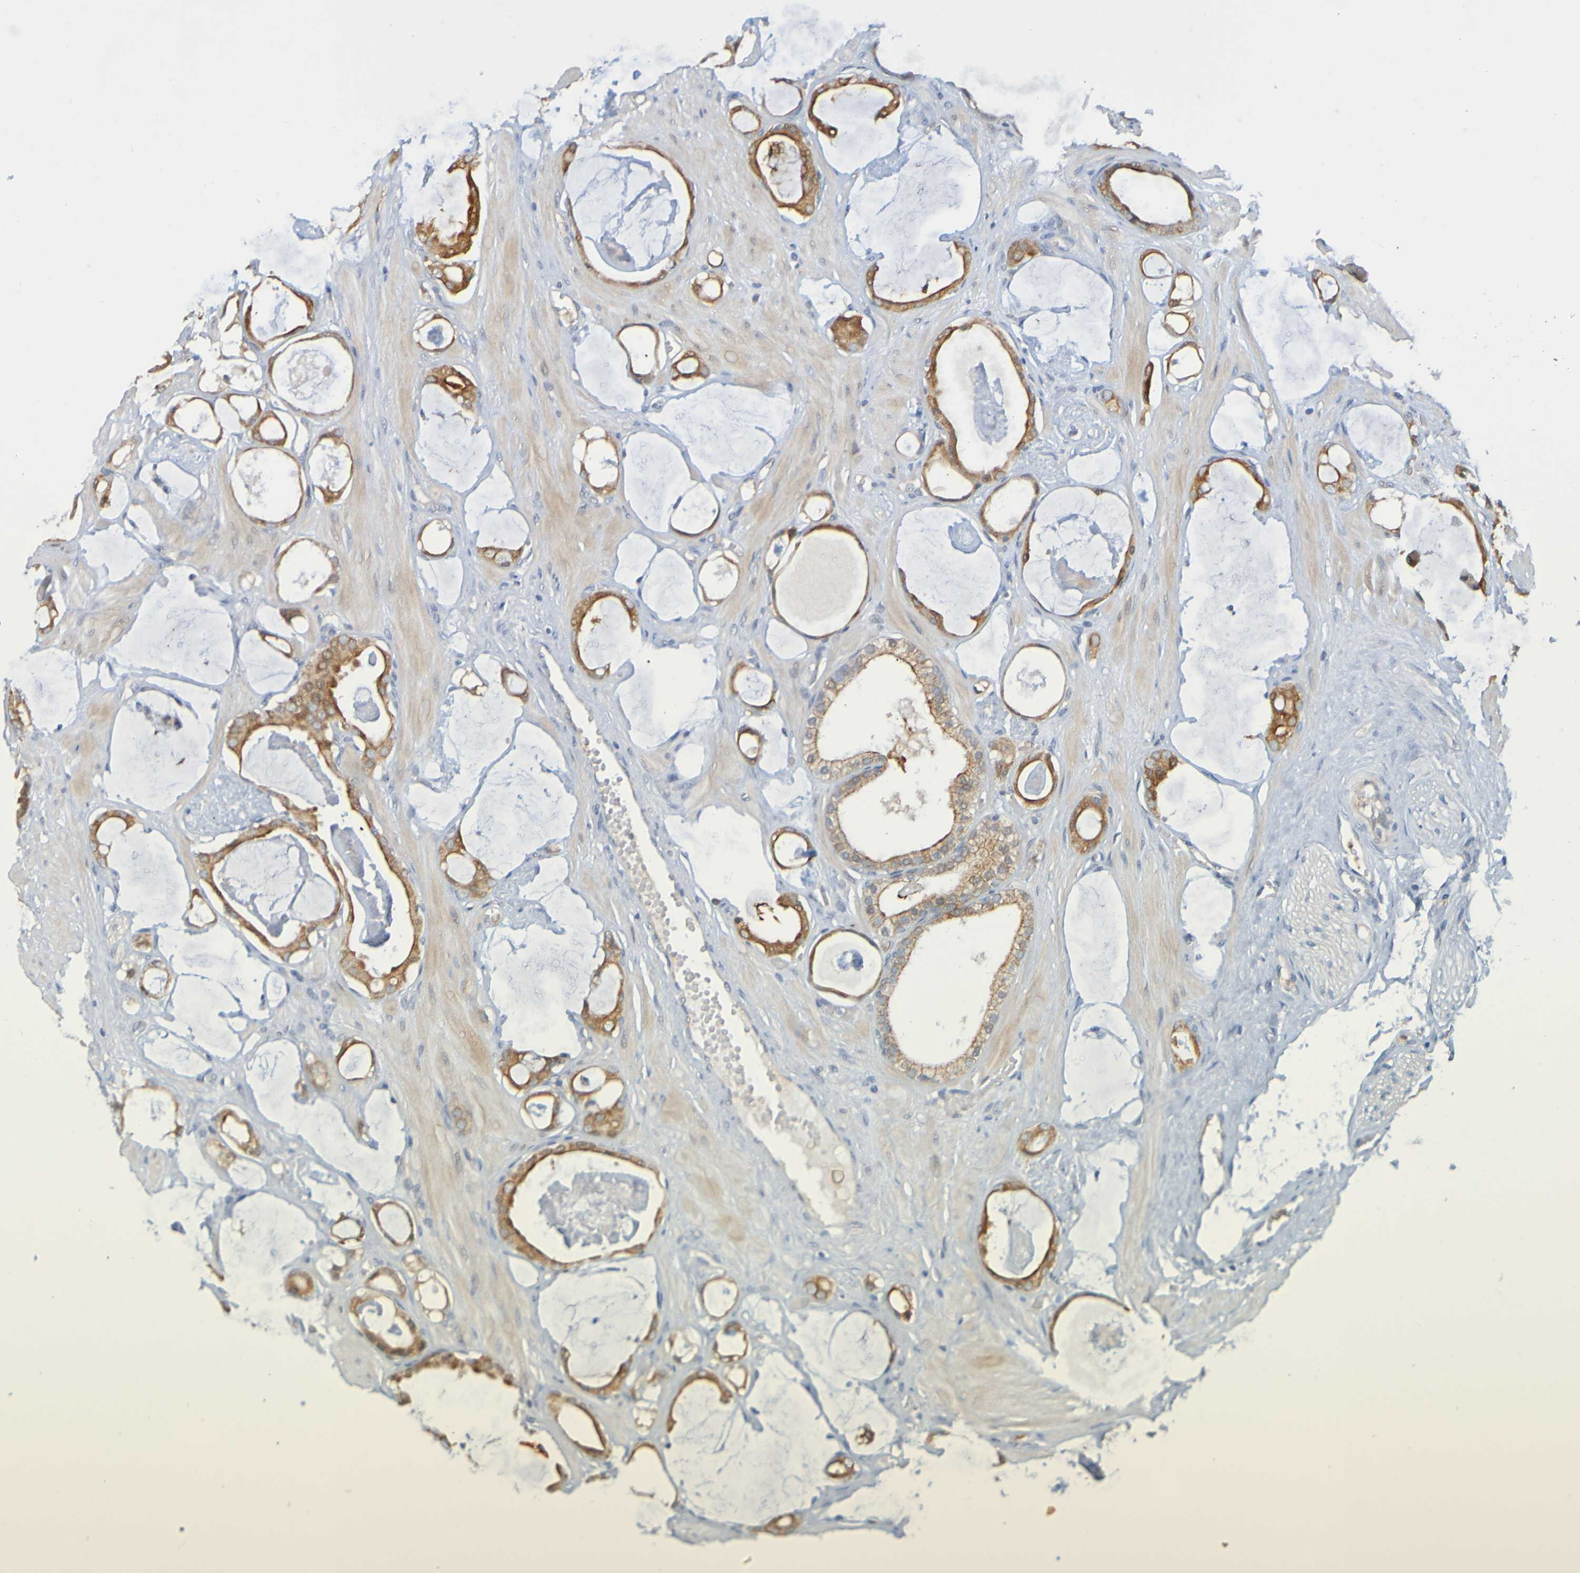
{"staining": {"intensity": "moderate", "quantity": ">75%", "location": "cytoplasmic/membranous"}, "tissue": "prostate cancer", "cell_type": "Tumor cells", "image_type": "cancer", "snomed": [{"axis": "morphology", "description": "Adenocarcinoma, Low grade"}, {"axis": "topography", "description": "Prostate"}], "caption": "Immunohistochemical staining of human prostate cancer (adenocarcinoma (low-grade)) shows medium levels of moderate cytoplasmic/membranous expression in about >75% of tumor cells.", "gene": "NAV2", "patient": {"sex": "male", "age": 53}}